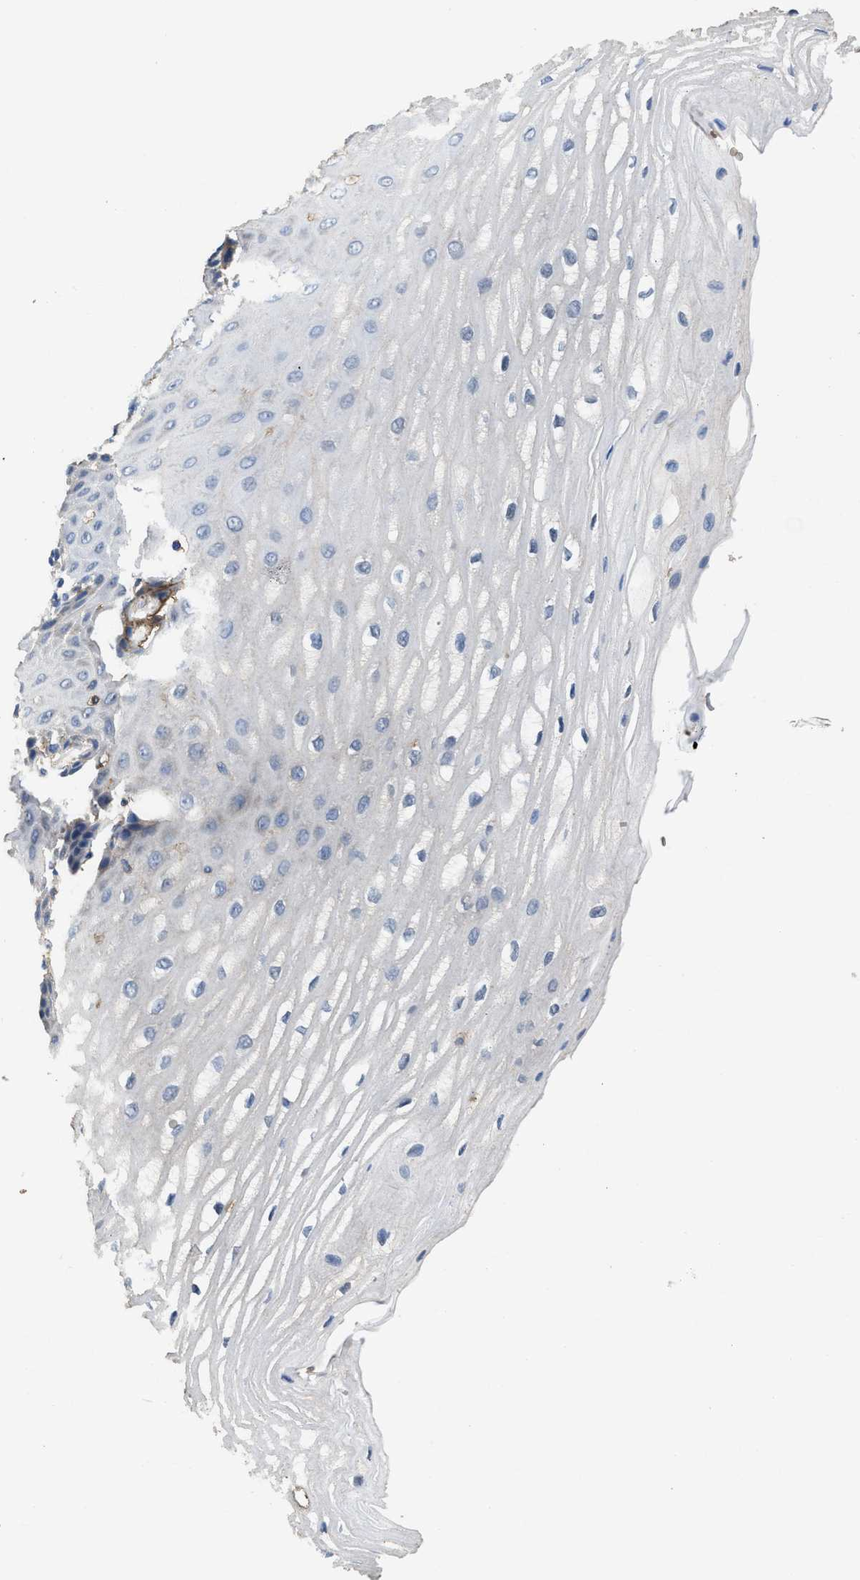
{"staining": {"intensity": "weak", "quantity": "<25%", "location": "cytoplasmic/membranous"}, "tissue": "esophagus", "cell_type": "Squamous epithelial cells", "image_type": "normal", "snomed": [{"axis": "morphology", "description": "Normal tissue, NOS"}, {"axis": "topography", "description": "Esophagus"}], "caption": "Esophagus was stained to show a protein in brown. There is no significant expression in squamous epithelial cells. (DAB (3,3'-diaminobenzidine) immunohistochemistry with hematoxylin counter stain).", "gene": "LINGO2", "patient": {"sex": "male", "age": 54}}